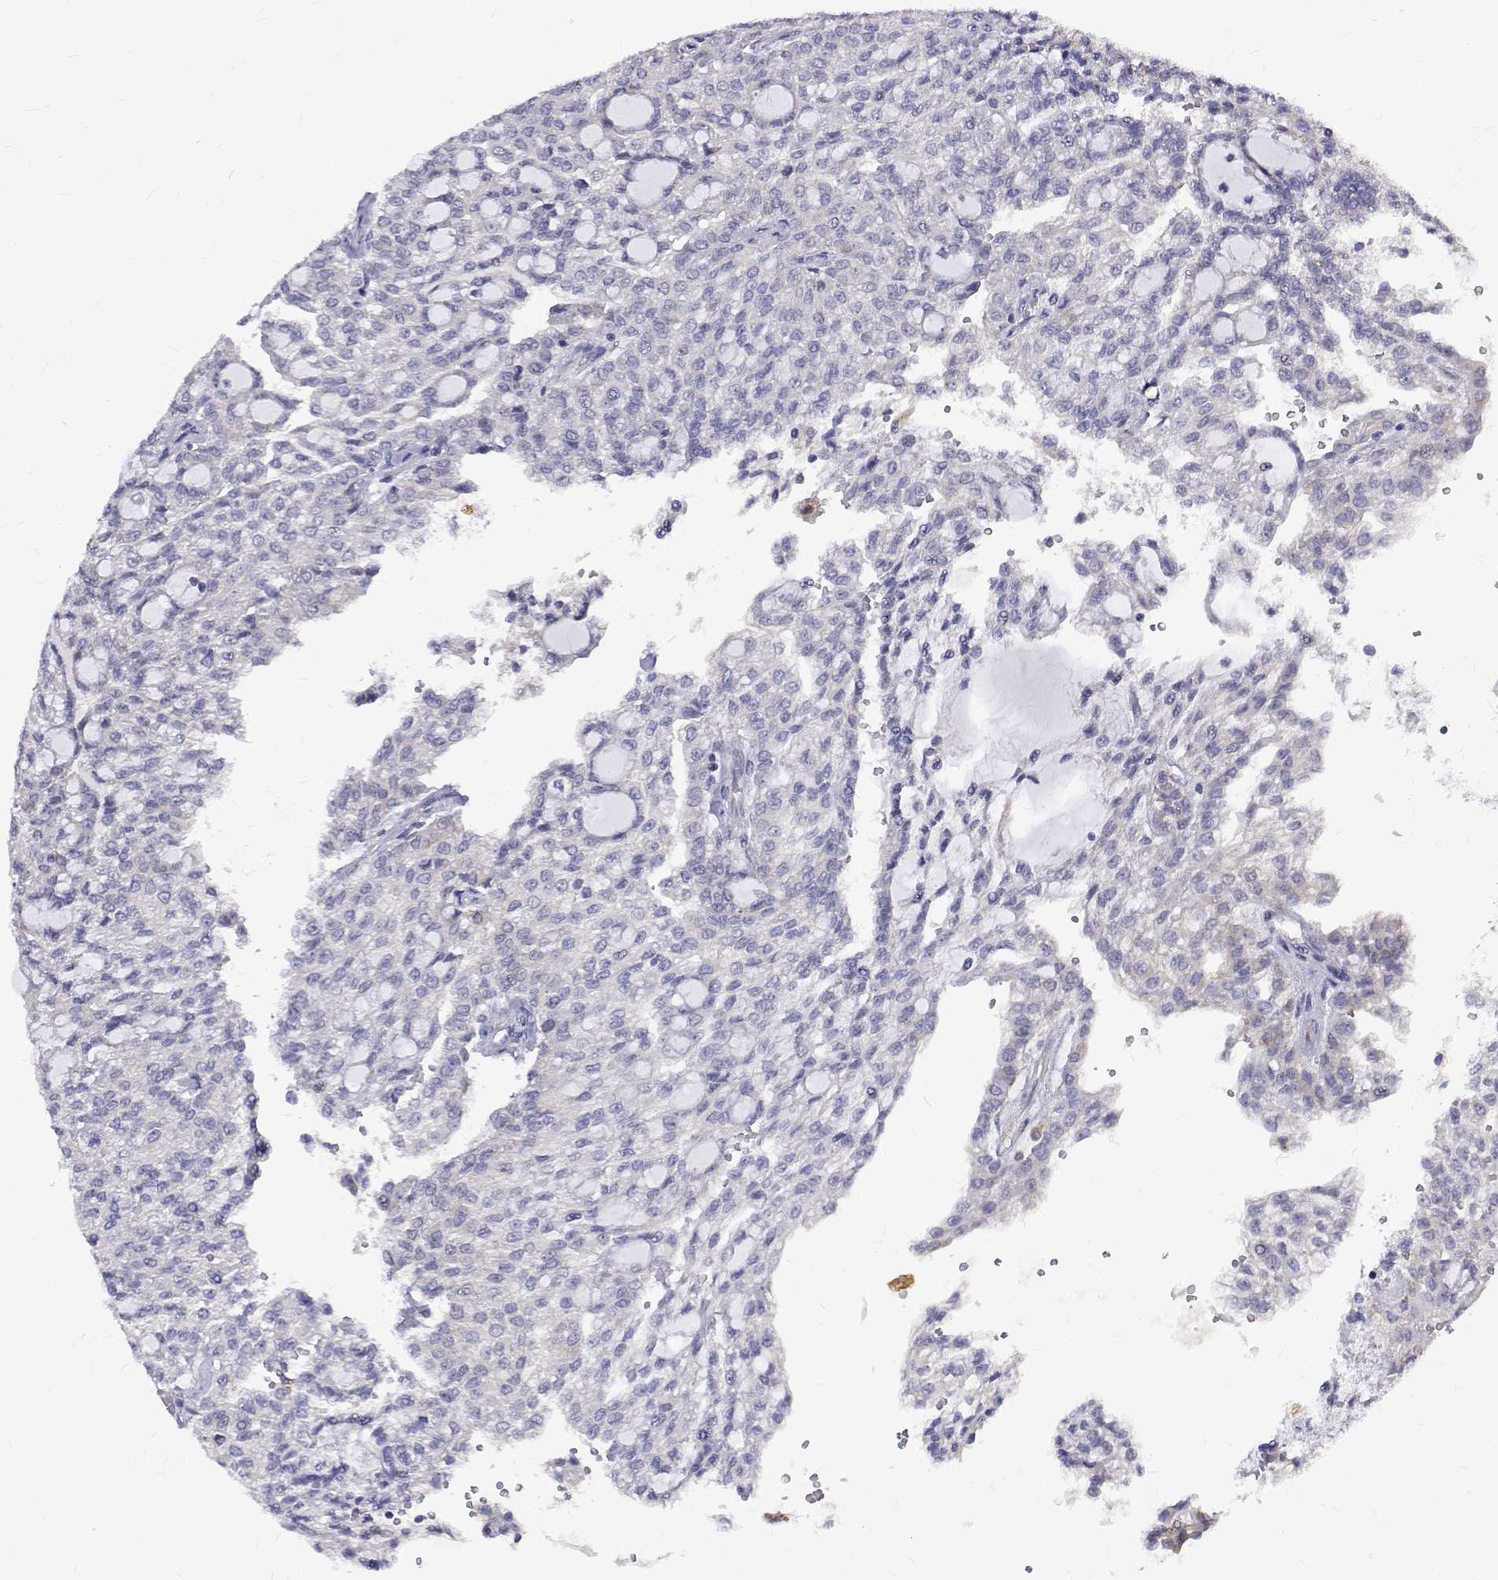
{"staining": {"intensity": "negative", "quantity": "none", "location": "none"}, "tissue": "renal cancer", "cell_type": "Tumor cells", "image_type": "cancer", "snomed": [{"axis": "morphology", "description": "Adenocarcinoma, NOS"}, {"axis": "topography", "description": "Kidney"}], "caption": "There is no significant staining in tumor cells of renal adenocarcinoma. (Stains: DAB immunohistochemistry with hematoxylin counter stain, Microscopy: brightfield microscopy at high magnification).", "gene": "PADI1", "patient": {"sex": "male", "age": 63}}